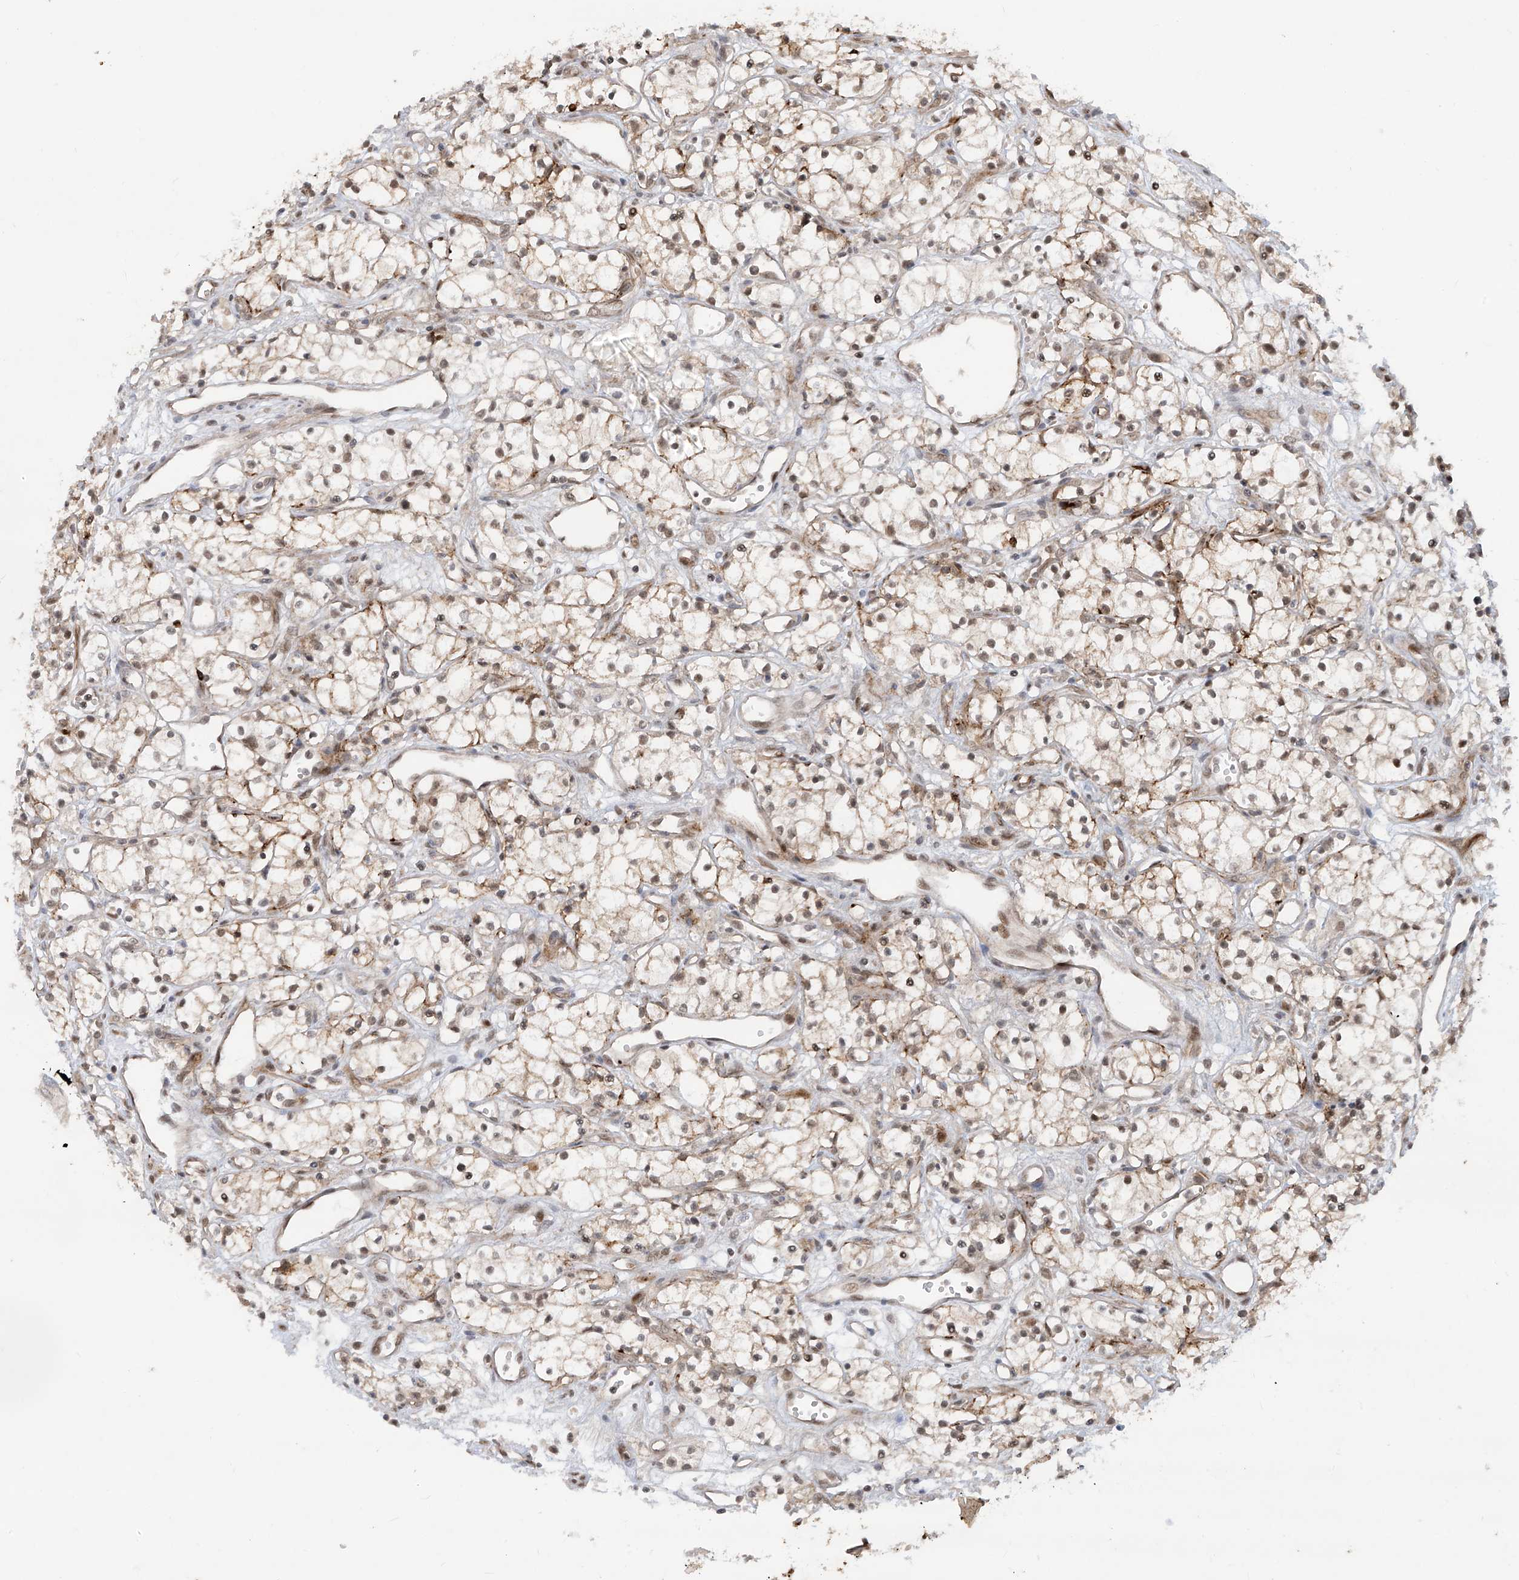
{"staining": {"intensity": "moderate", "quantity": "25%-75%", "location": "cytoplasmic/membranous,nuclear"}, "tissue": "renal cancer", "cell_type": "Tumor cells", "image_type": "cancer", "snomed": [{"axis": "morphology", "description": "Adenocarcinoma, NOS"}, {"axis": "topography", "description": "Kidney"}], "caption": "Tumor cells show moderate cytoplasmic/membranous and nuclear staining in approximately 25%-75% of cells in adenocarcinoma (renal). The protein of interest is stained brown, and the nuclei are stained in blue (DAB (3,3'-diaminobenzidine) IHC with brightfield microscopy, high magnification).", "gene": "LAGE3", "patient": {"sex": "male", "age": 59}}